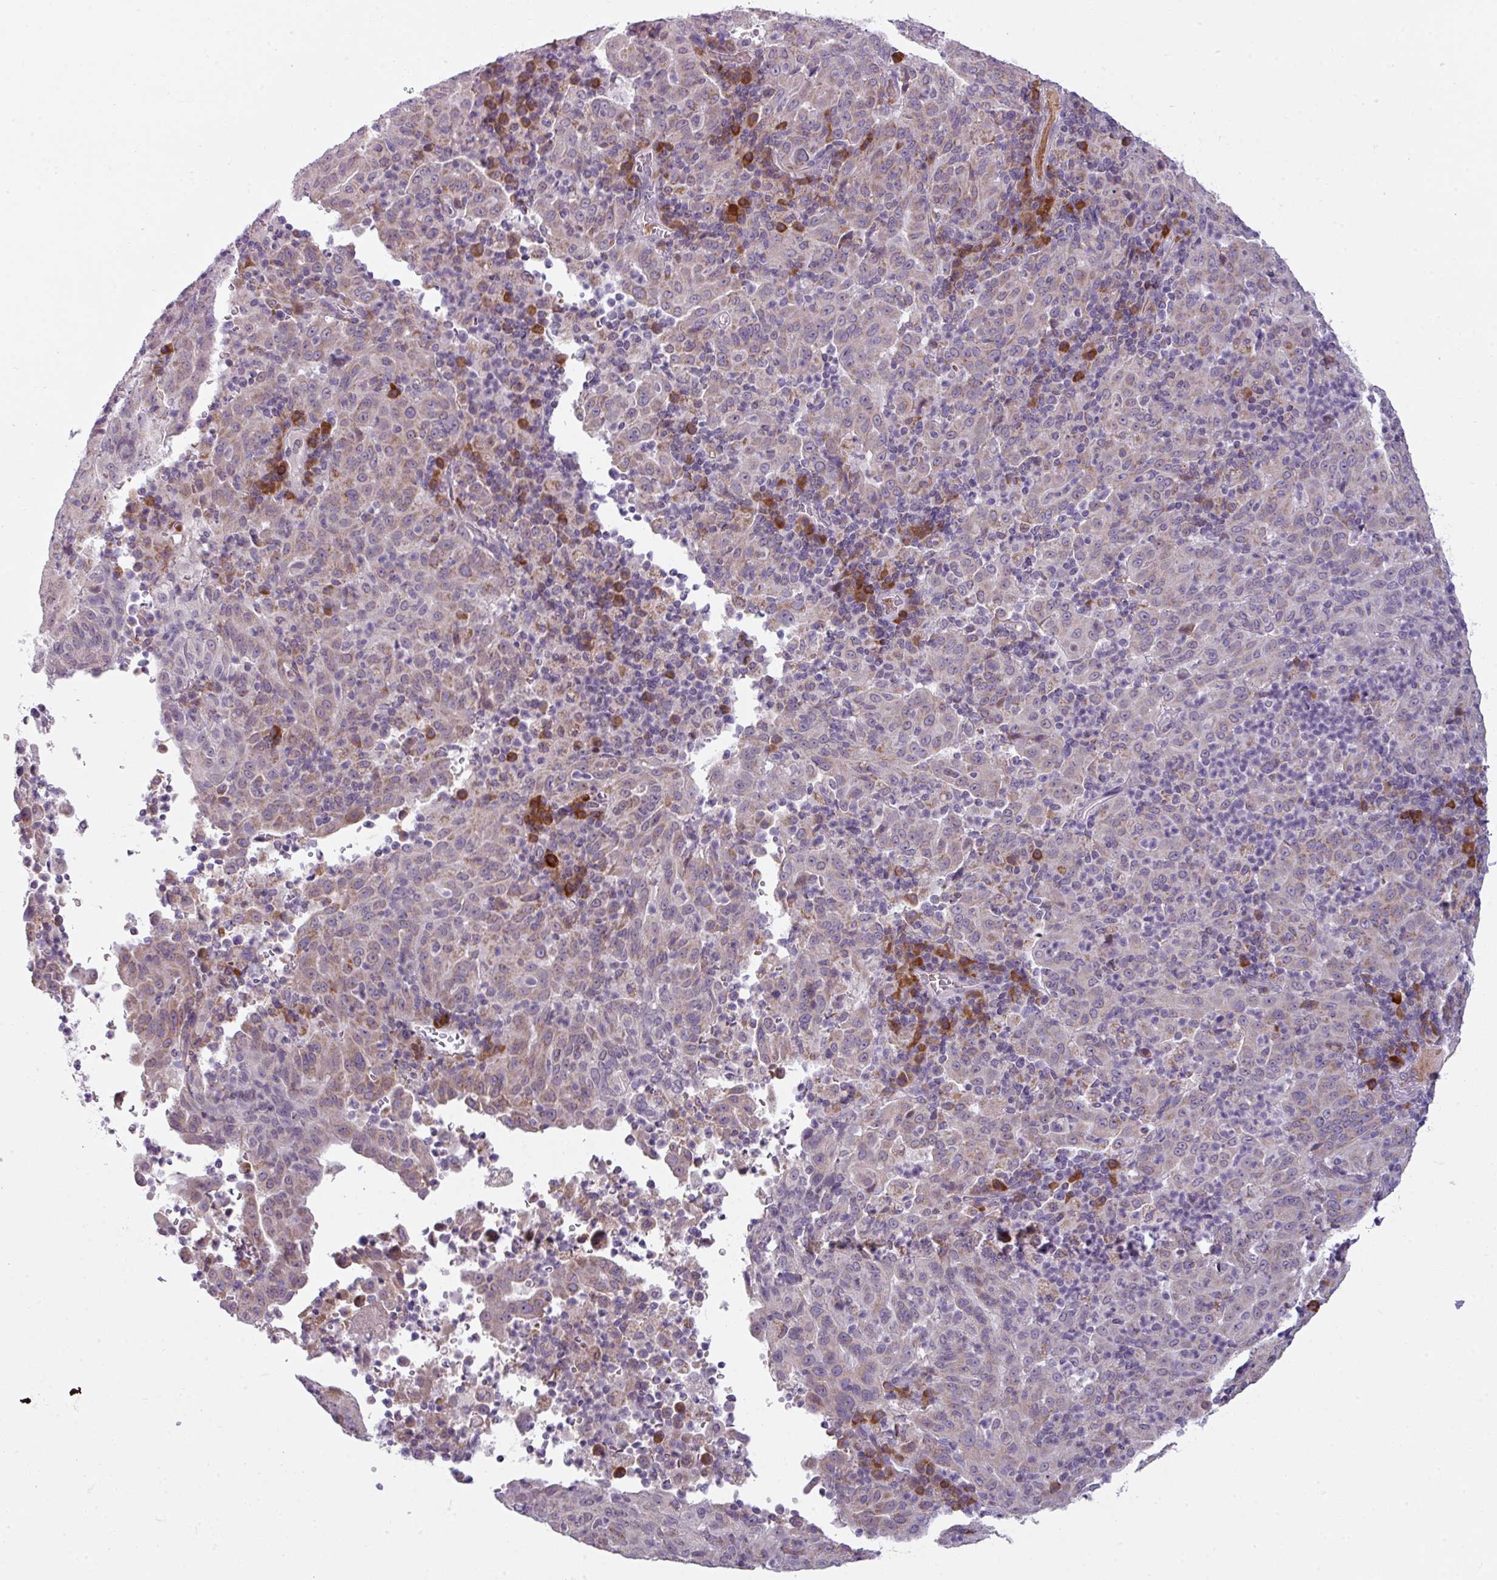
{"staining": {"intensity": "weak", "quantity": "25%-75%", "location": "cytoplasmic/membranous"}, "tissue": "pancreatic cancer", "cell_type": "Tumor cells", "image_type": "cancer", "snomed": [{"axis": "morphology", "description": "Adenocarcinoma, NOS"}, {"axis": "topography", "description": "Pancreas"}], "caption": "Human adenocarcinoma (pancreatic) stained for a protein (brown) demonstrates weak cytoplasmic/membranous positive staining in about 25%-75% of tumor cells.", "gene": "C2orf68", "patient": {"sex": "male", "age": 63}}